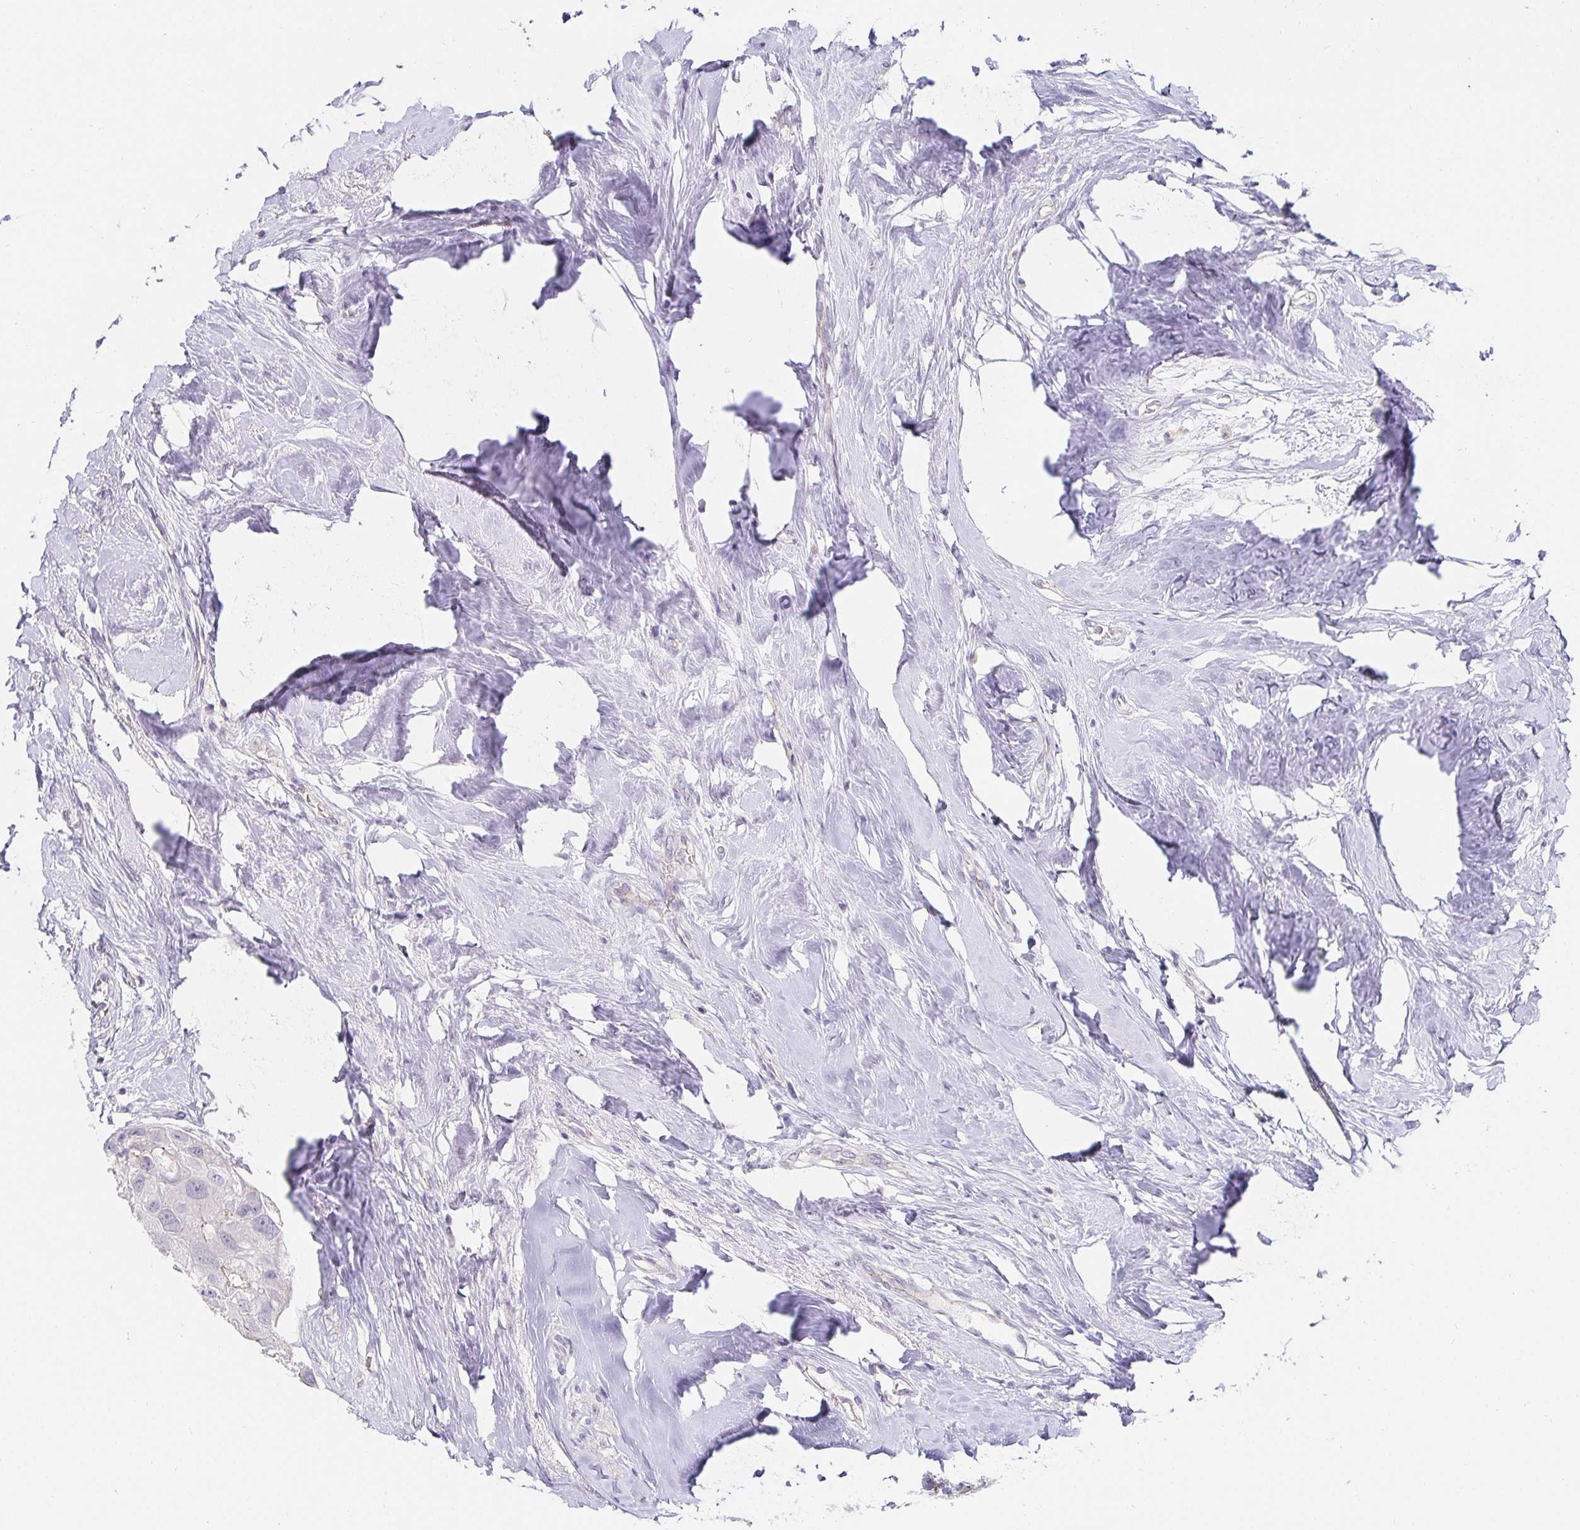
{"staining": {"intensity": "negative", "quantity": "none", "location": "none"}, "tissue": "breast cancer", "cell_type": "Tumor cells", "image_type": "cancer", "snomed": [{"axis": "morphology", "description": "Duct carcinoma"}, {"axis": "topography", "description": "Breast"}], "caption": "Invasive ductal carcinoma (breast) was stained to show a protein in brown. There is no significant staining in tumor cells. Nuclei are stained in blue.", "gene": "PDX1", "patient": {"sex": "female", "age": 43}}